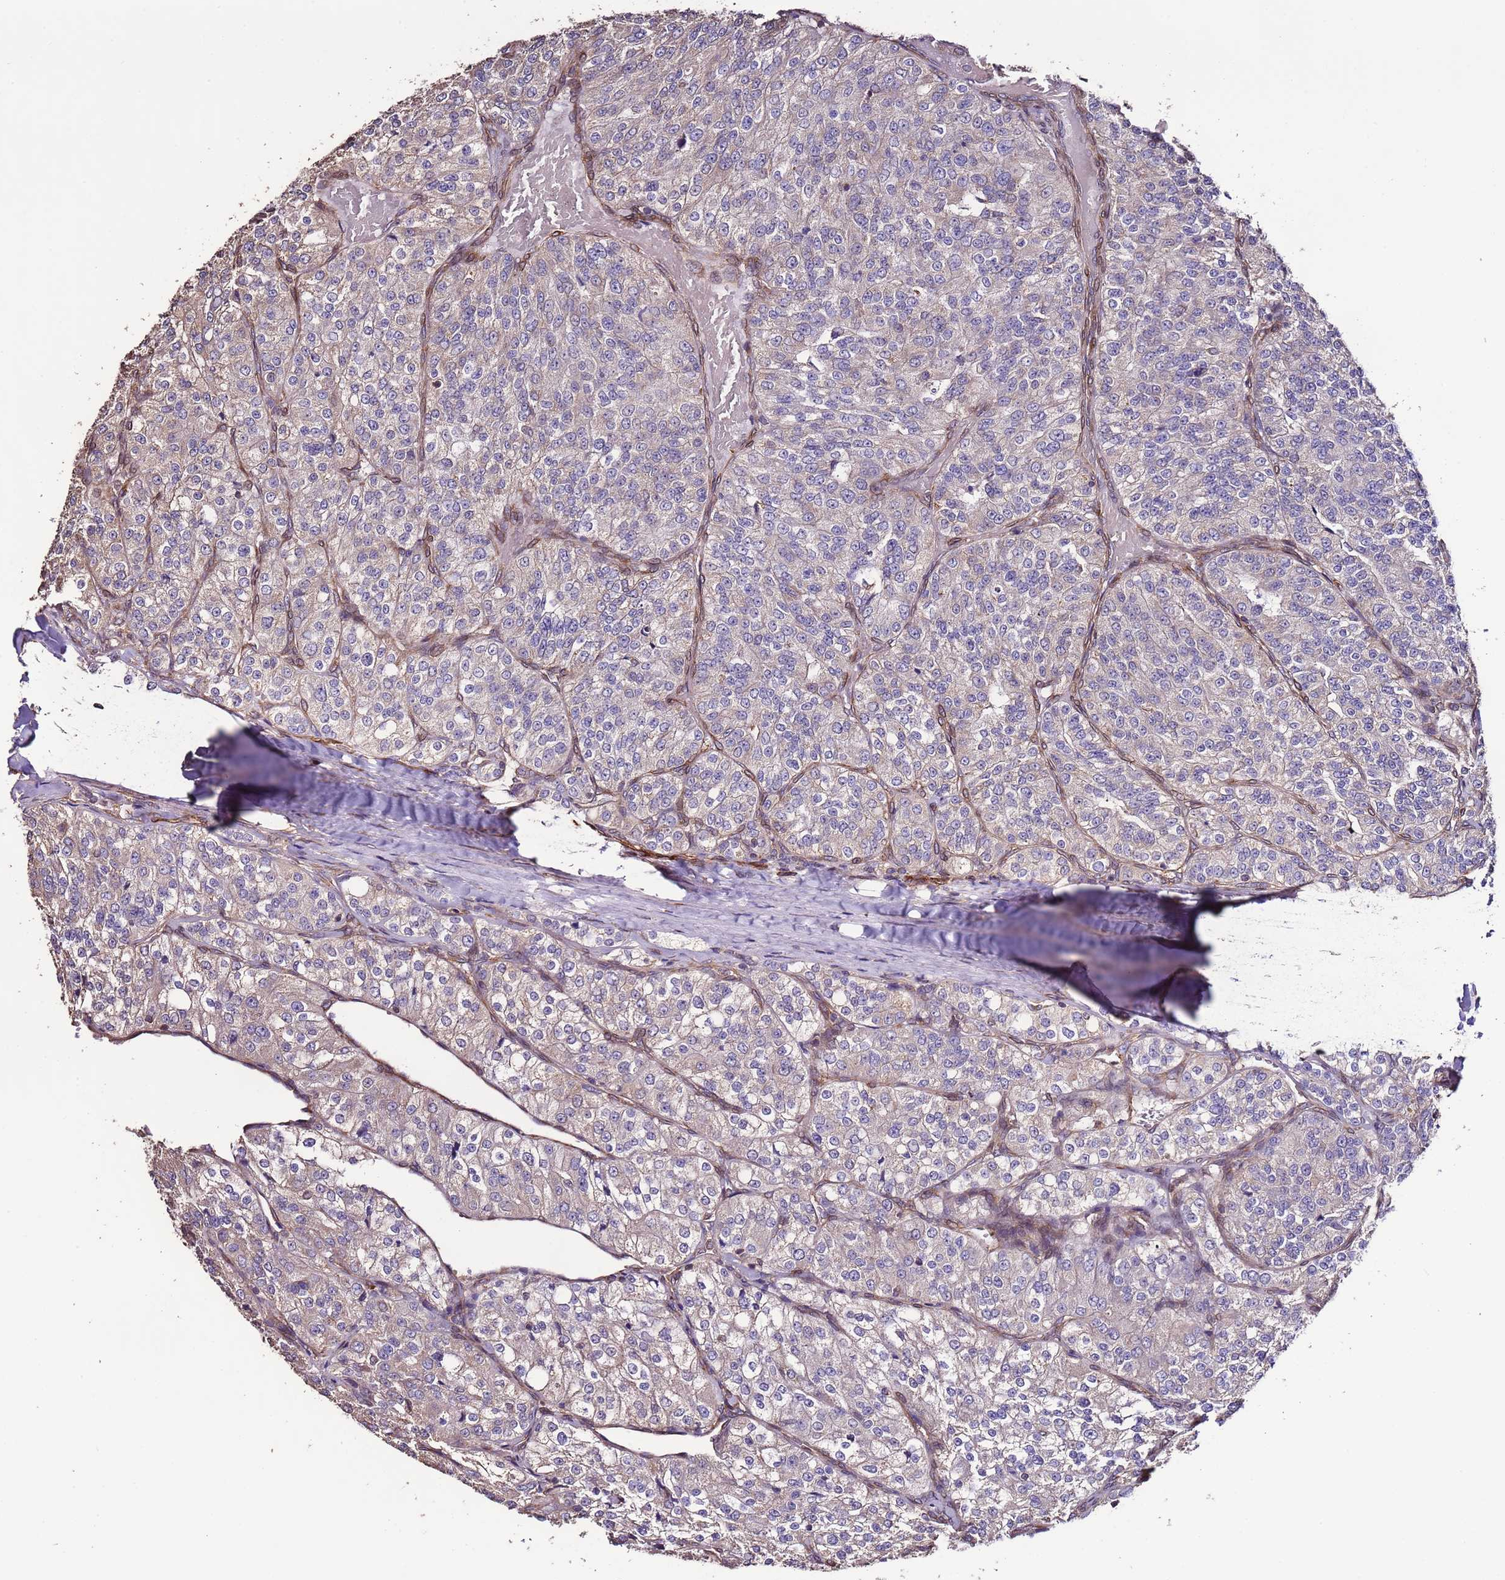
{"staining": {"intensity": "negative", "quantity": "none", "location": "none"}, "tissue": "renal cancer", "cell_type": "Tumor cells", "image_type": "cancer", "snomed": [{"axis": "morphology", "description": "Adenocarcinoma, NOS"}, {"axis": "topography", "description": "Kidney"}], "caption": "Tumor cells are negative for brown protein staining in adenocarcinoma (renal).", "gene": "SLC41A3", "patient": {"sex": "female", "age": 63}}